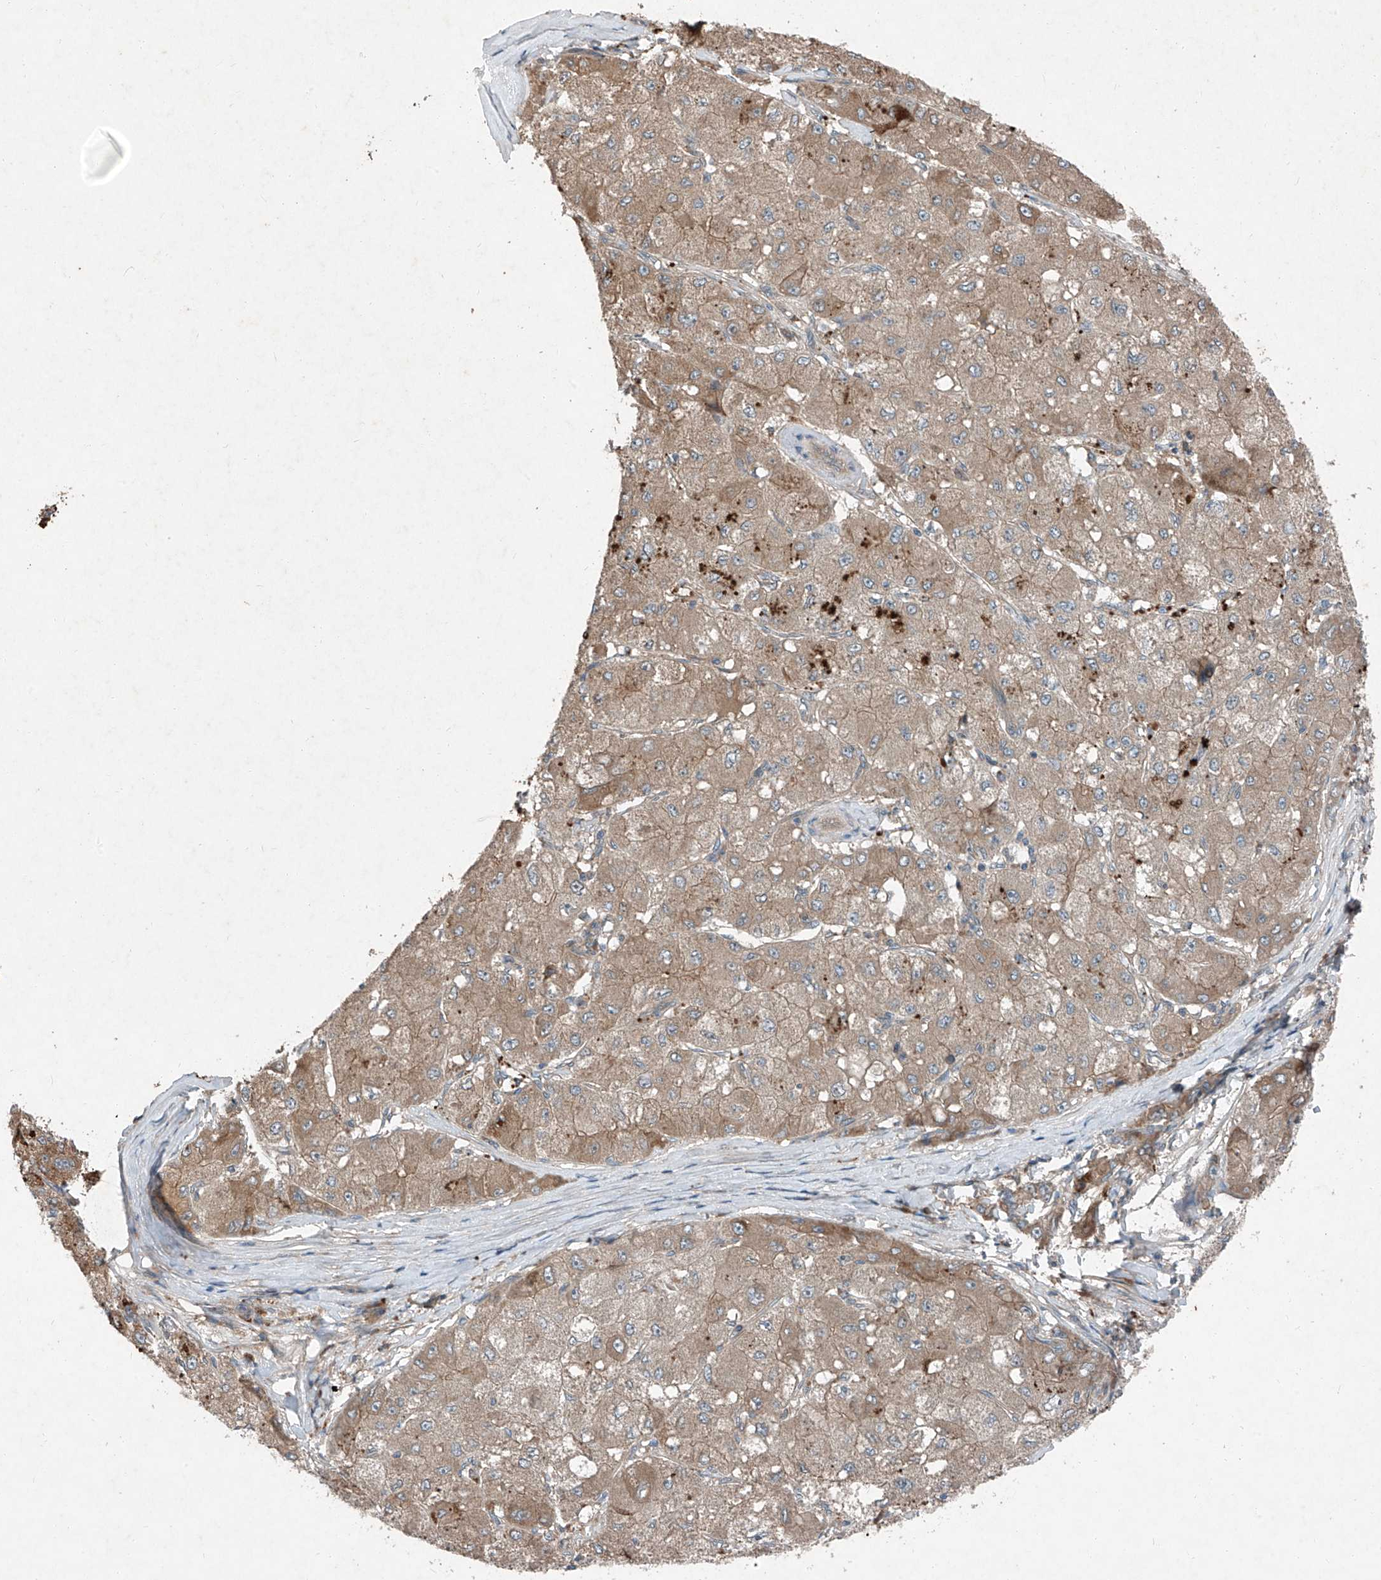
{"staining": {"intensity": "moderate", "quantity": ">75%", "location": "cytoplasmic/membranous"}, "tissue": "liver cancer", "cell_type": "Tumor cells", "image_type": "cancer", "snomed": [{"axis": "morphology", "description": "Carcinoma, Hepatocellular, NOS"}, {"axis": "topography", "description": "Liver"}], "caption": "Immunohistochemistry of liver hepatocellular carcinoma demonstrates medium levels of moderate cytoplasmic/membranous staining in approximately >75% of tumor cells.", "gene": "FOXRED2", "patient": {"sex": "male", "age": 80}}